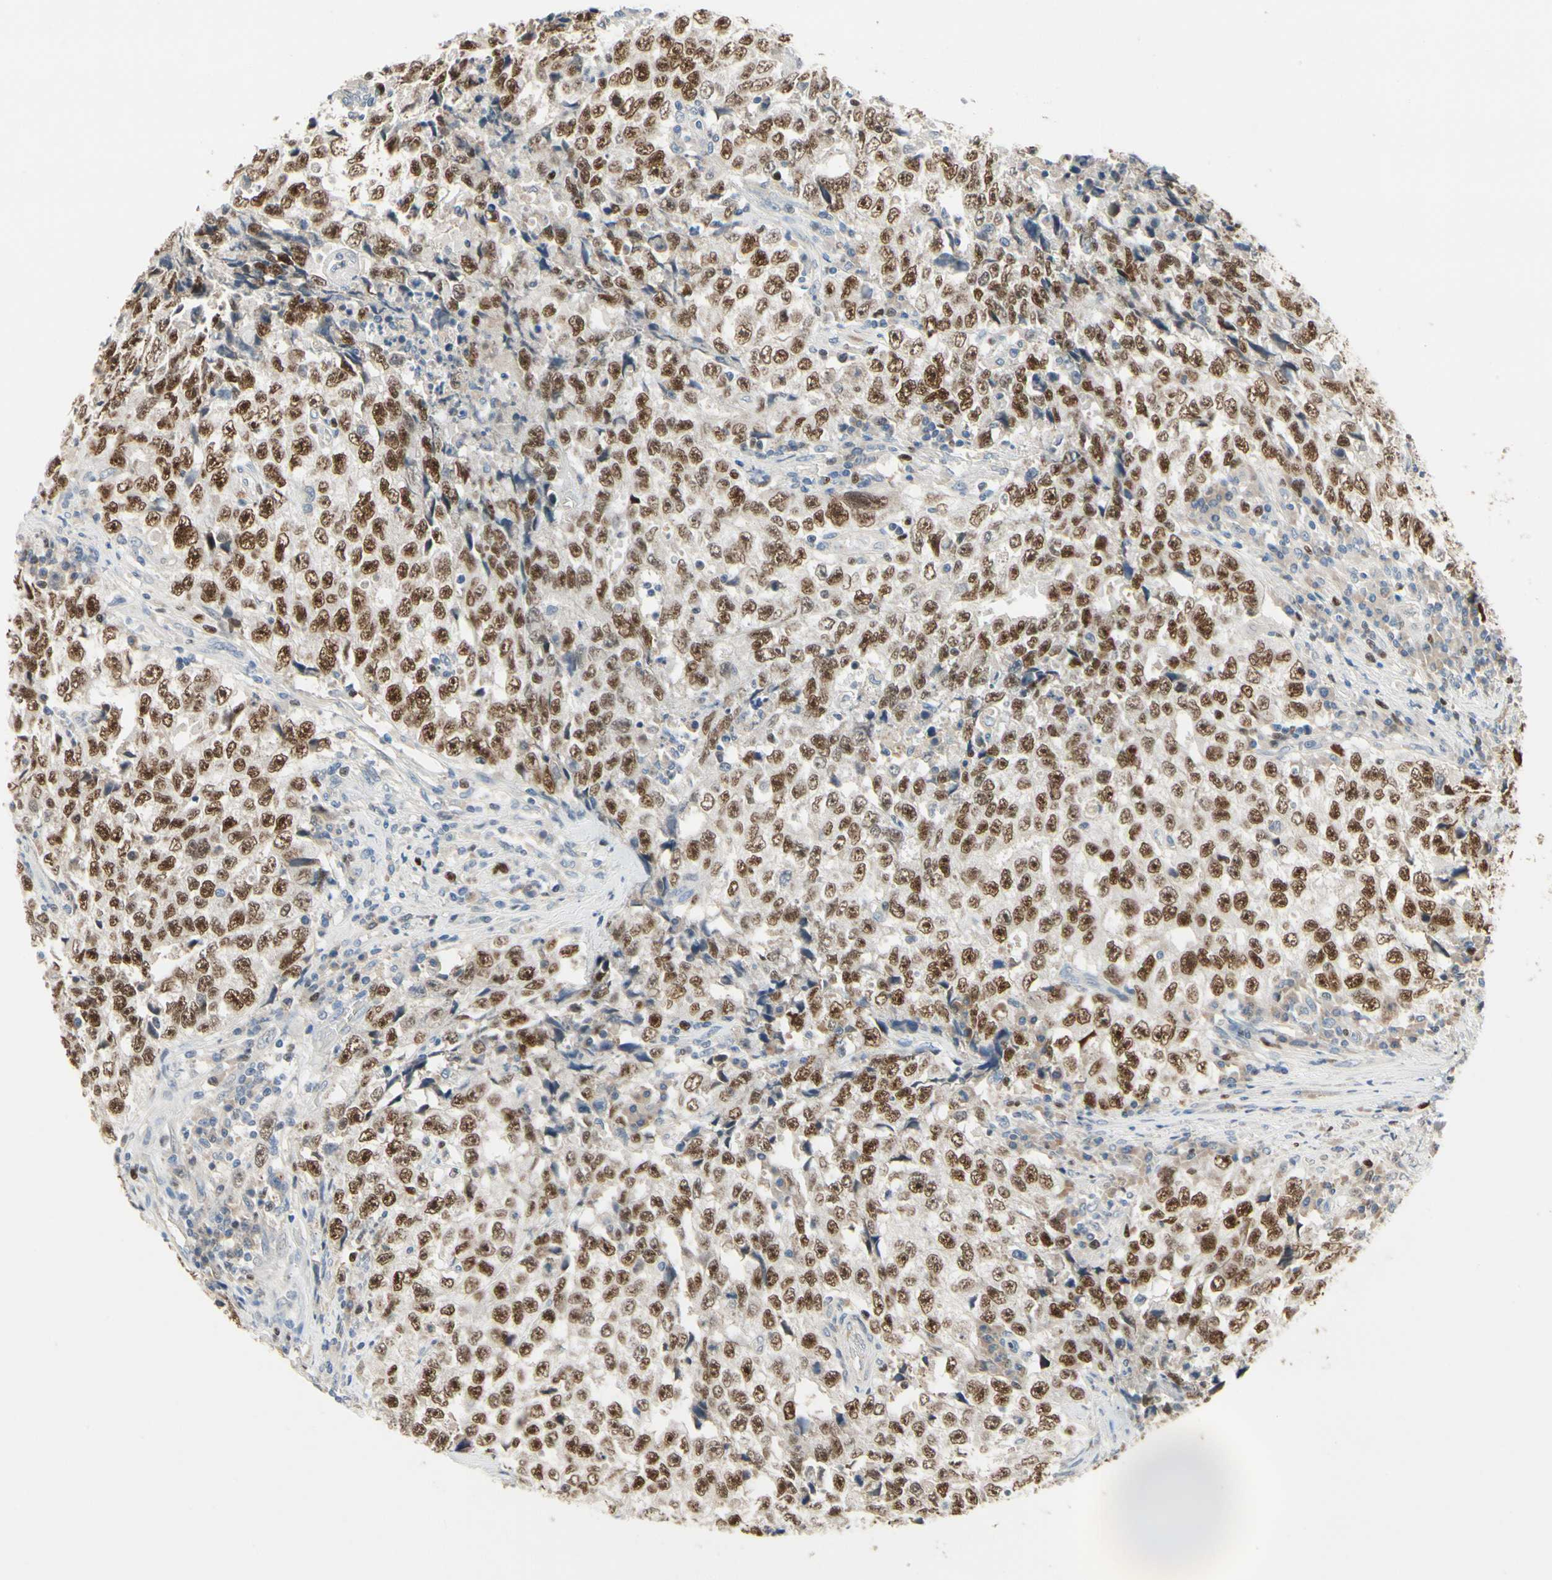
{"staining": {"intensity": "strong", "quantity": ">75%", "location": "nuclear"}, "tissue": "testis cancer", "cell_type": "Tumor cells", "image_type": "cancer", "snomed": [{"axis": "morphology", "description": "Necrosis, NOS"}, {"axis": "morphology", "description": "Carcinoma, Embryonal, NOS"}, {"axis": "topography", "description": "Testis"}], "caption": "Tumor cells show high levels of strong nuclear expression in approximately >75% of cells in testis cancer (embryonal carcinoma). (Brightfield microscopy of DAB IHC at high magnification).", "gene": "ZKSCAN4", "patient": {"sex": "male", "age": 19}}